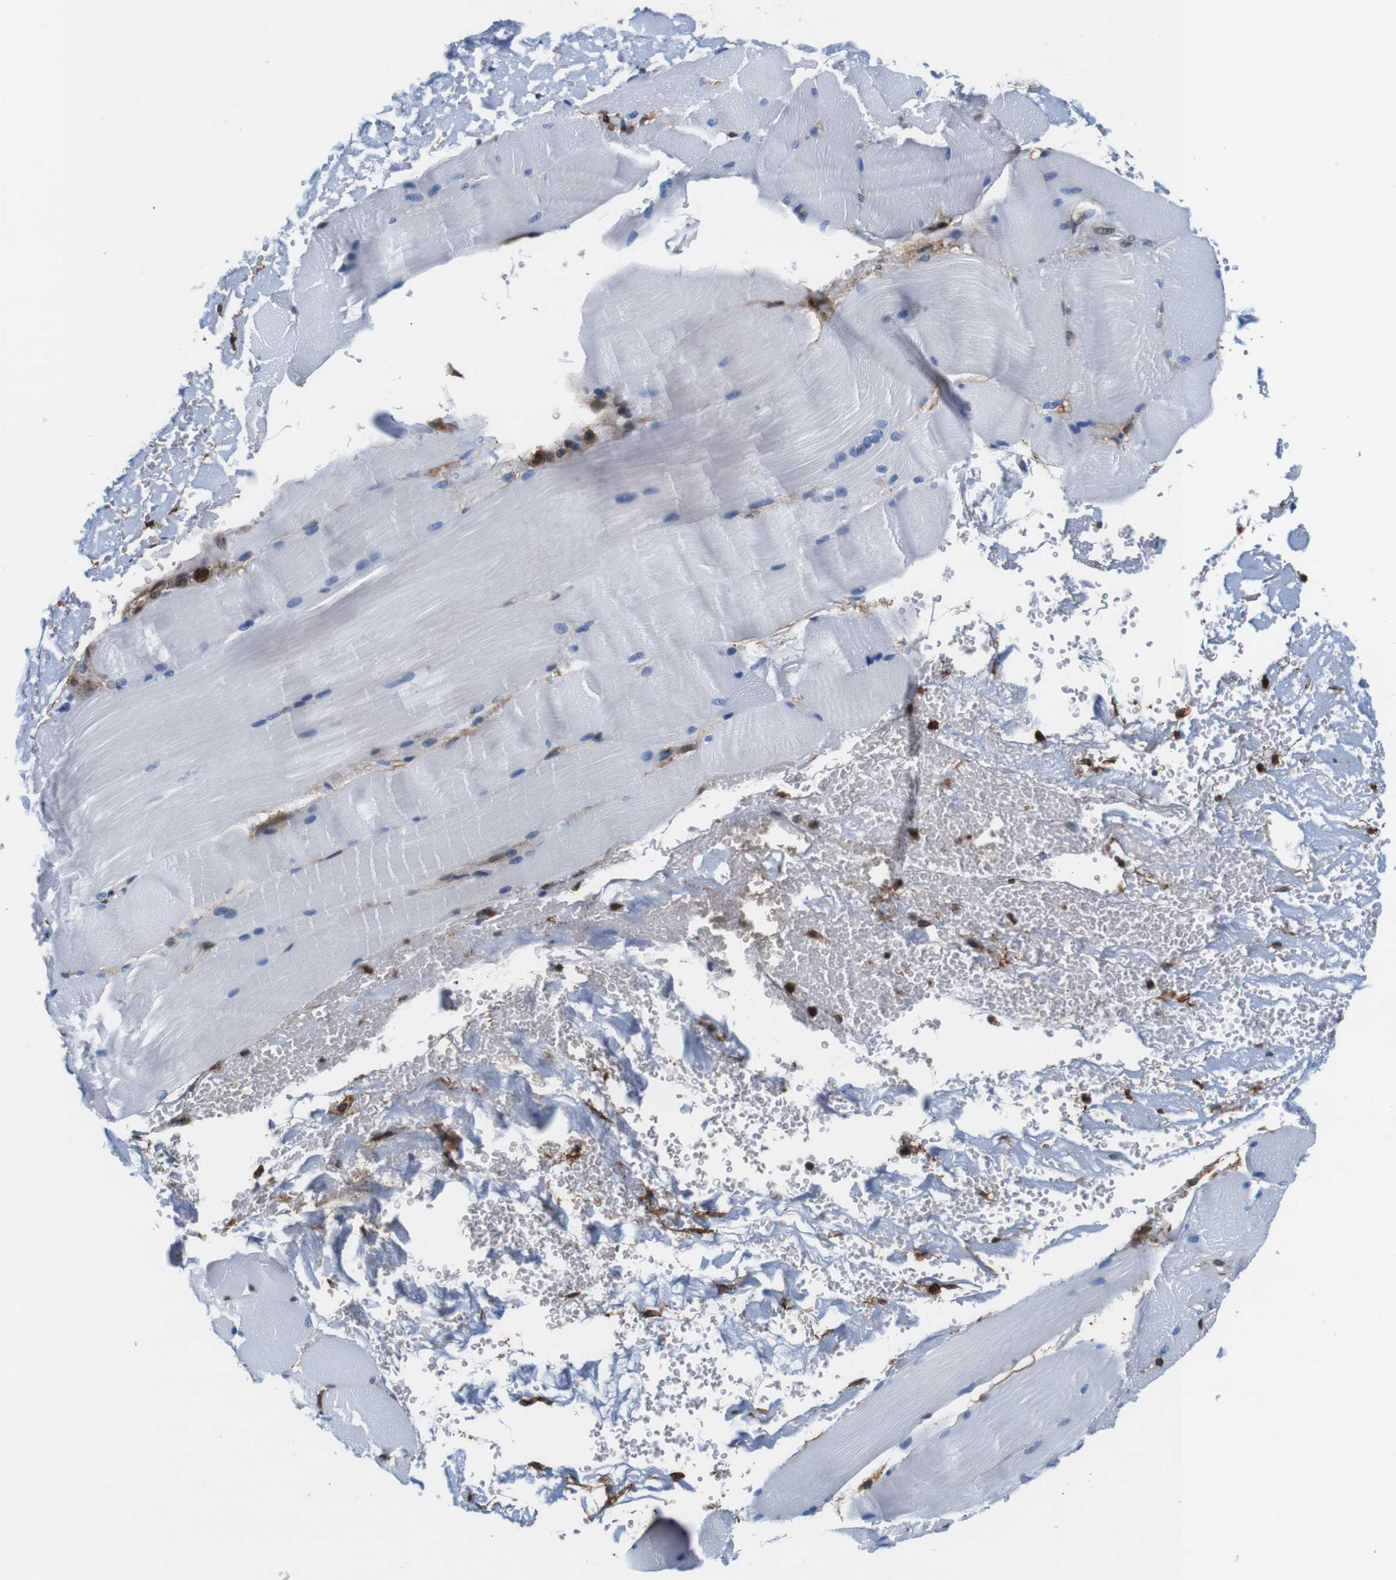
{"staining": {"intensity": "negative", "quantity": "none", "location": "none"}, "tissue": "skeletal muscle", "cell_type": "Myocytes", "image_type": "normal", "snomed": [{"axis": "morphology", "description": "Normal tissue, NOS"}, {"axis": "topography", "description": "Skin"}, {"axis": "topography", "description": "Skeletal muscle"}], "caption": "Immunohistochemistry (IHC) photomicrograph of unremarkable skeletal muscle: human skeletal muscle stained with DAB shows no significant protein expression in myocytes. Brightfield microscopy of immunohistochemistry (IHC) stained with DAB (3,3'-diaminobenzidine) (brown) and hematoxylin (blue), captured at high magnification.", "gene": "ANXA1", "patient": {"sex": "male", "age": 83}}